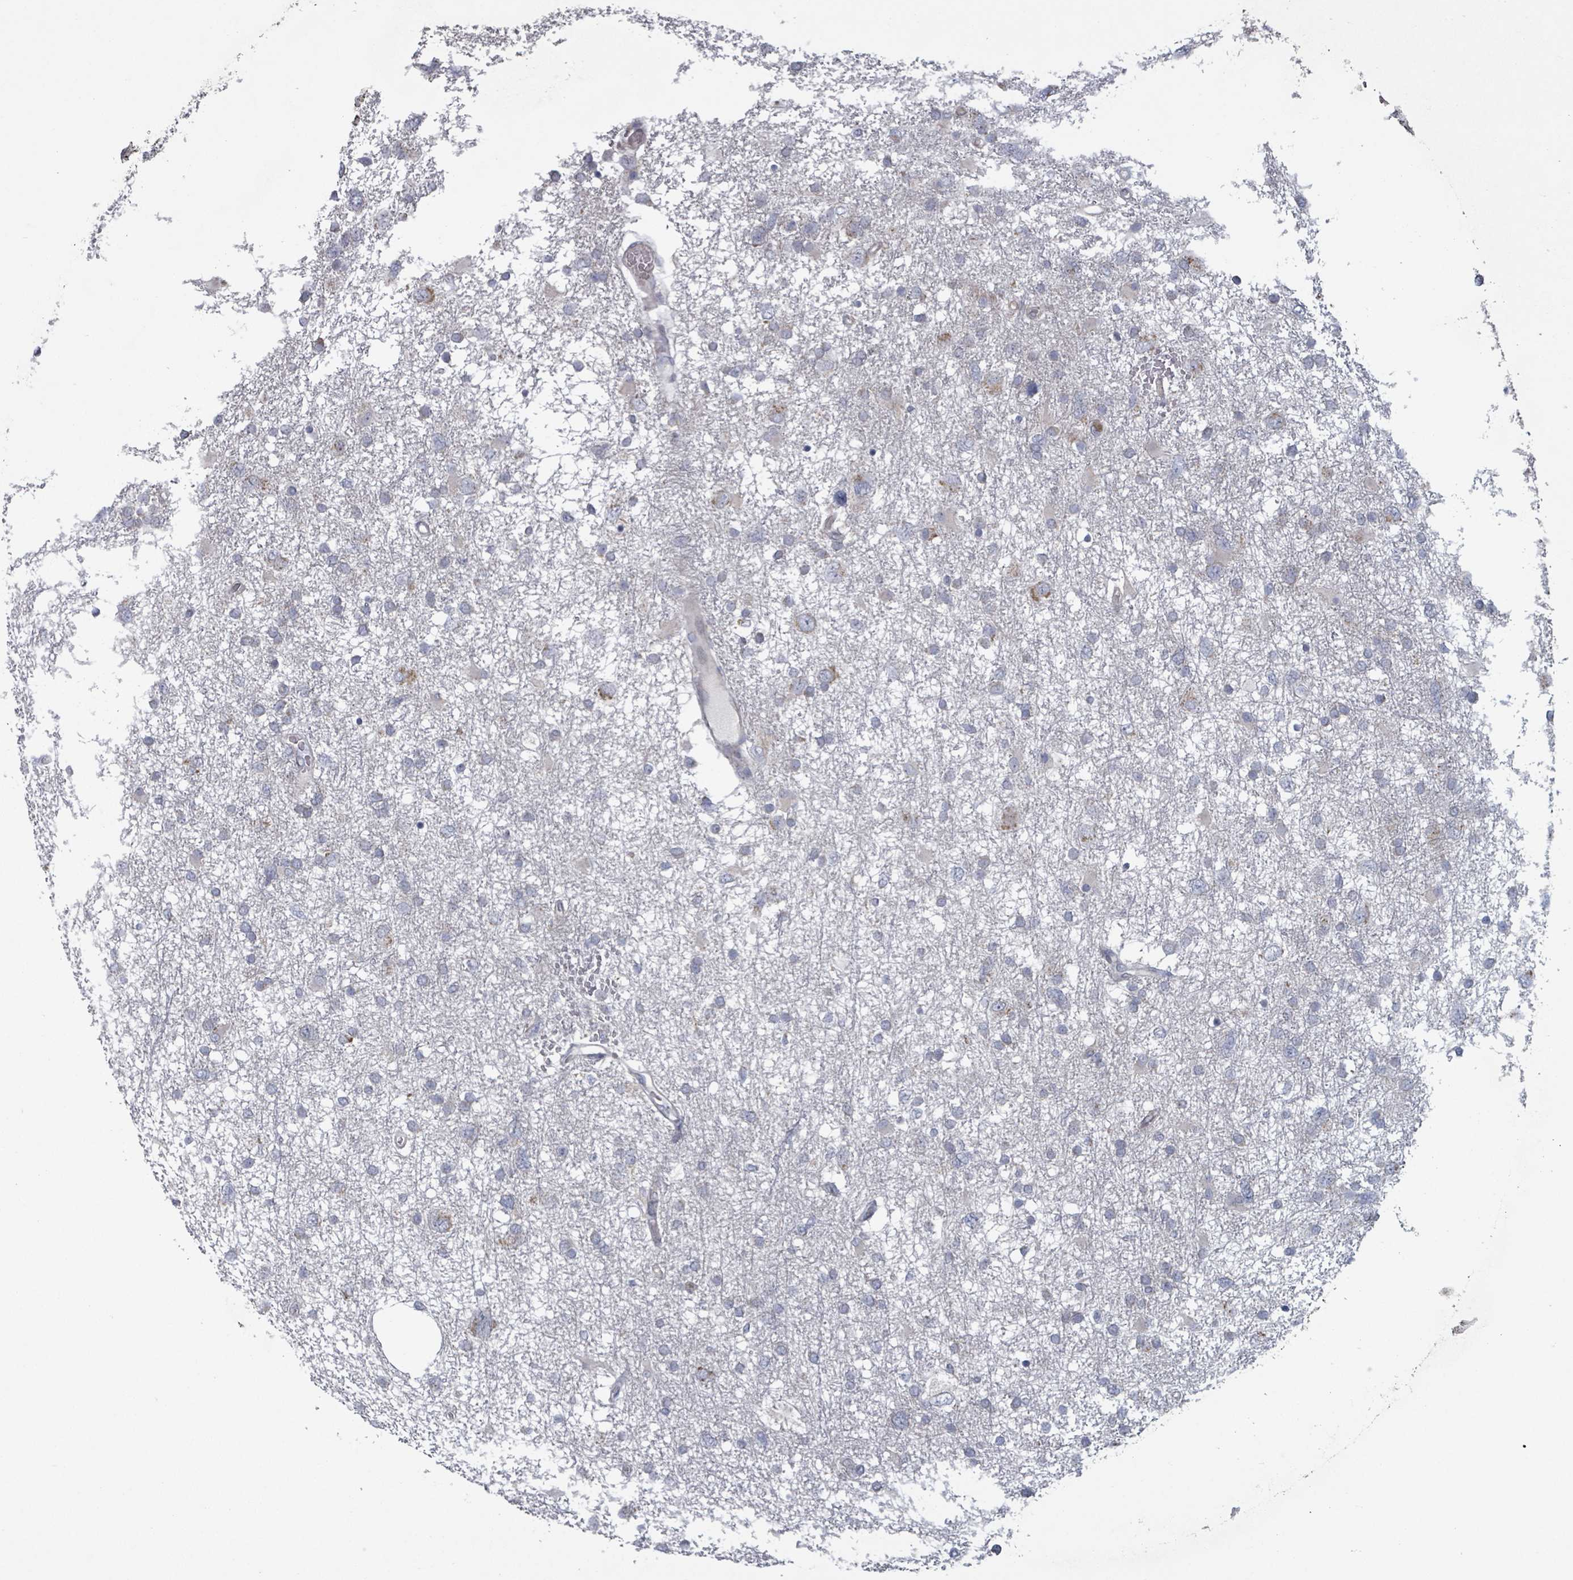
{"staining": {"intensity": "negative", "quantity": "none", "location": "none"}, "tissue": "glioma", "cell_type": "Tumor cells", "image_type": "cancer", "snomed": [{"axis": "morphology", "description": "Glioma, malignant, High grade"}, {"axis": "topography", "description": "Brain"}], "caption": "Micrograph shows no significant protein staining in tumor cells of malignant glioma (high-grade).", "gene": "FKBP1A", "patient": {"sex": "male", "age": 61}}